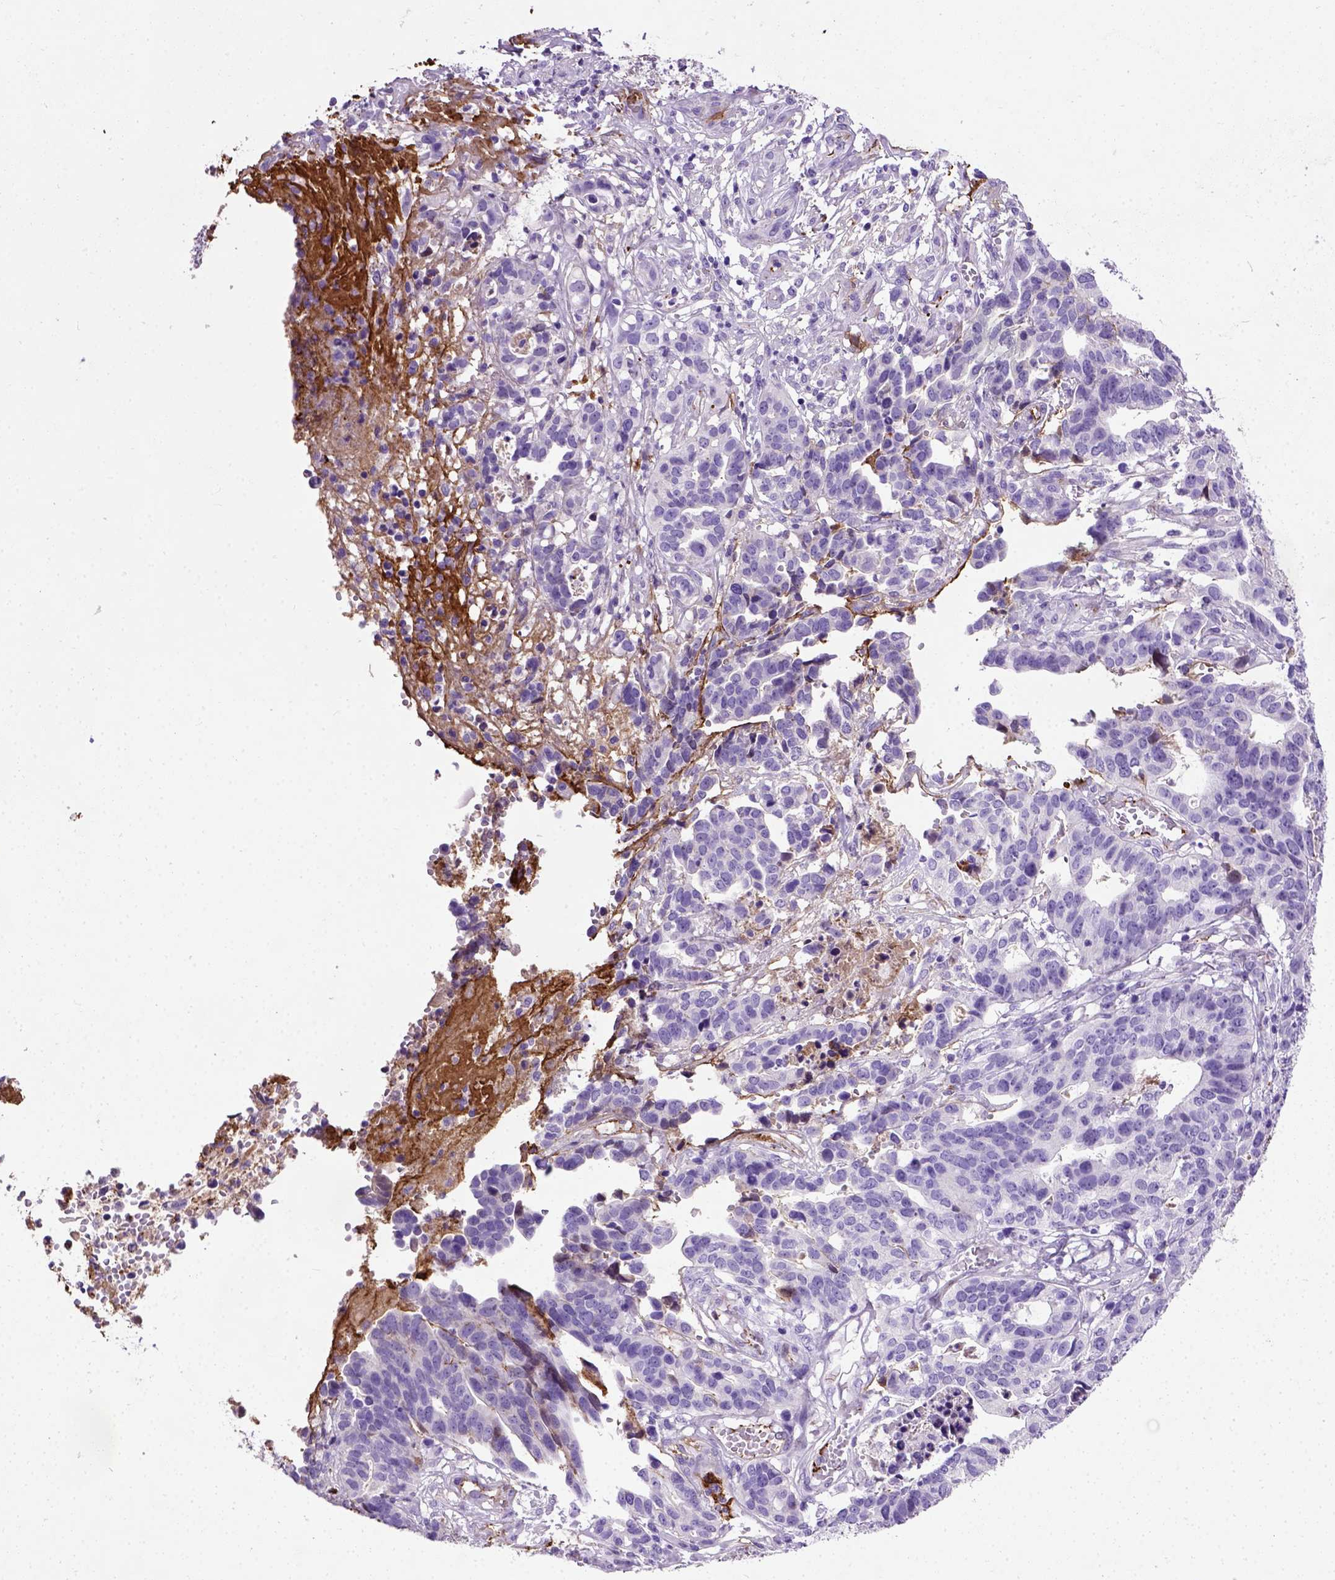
{"staining": {"intensity": "negative", "quantity": "none", "location": "none"}, "tissue": "stomach cancer", "cell_type": "Tumor cells", "image_type": "cancer", "snomed": [{"axis": "morphology", "description": "Adenocarcinoma, NOS"}, {"axis": "topography", "description": "Stomach, upper"}], "caption": "Tumor cells are negative for brown protein staining in stomach adenocarcinoma.", "gene": "ADAMTS8", "patient": {"sex": "female", "age": 67}}